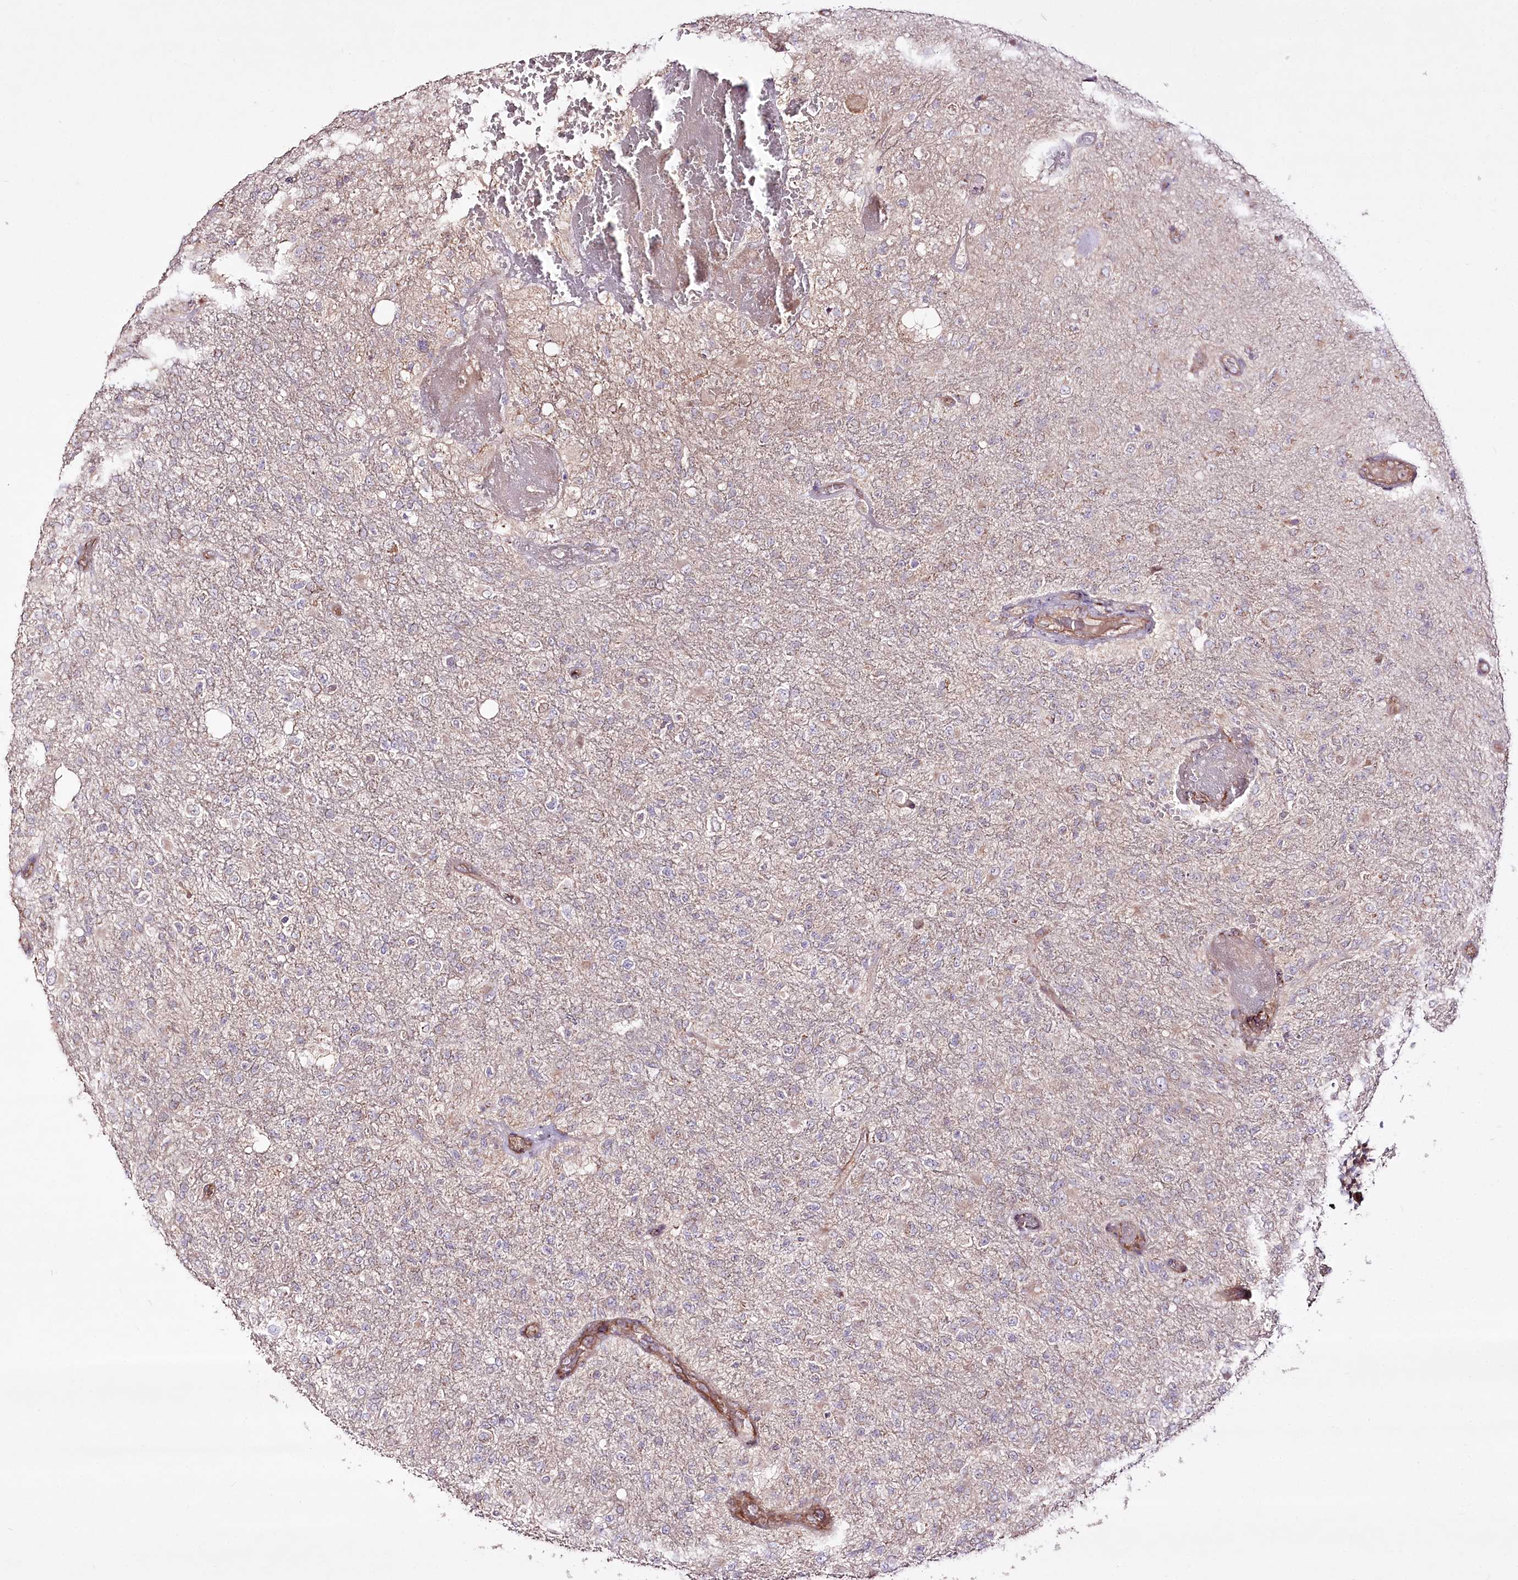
{"staining": {"intensity": "negative", "quantity": "none", "location": "none"}, "tissue": "glioma", "cell_type": "Tumor cells", "image_type": "cancer", "snomed": [{"axis": "morphology", "description": "Glioma, malignant, High grade"}, {"axis": "topography", "description": "Brain"}], "caption": "Human malignant glioma (high-grade) stained for a protein using immunohistochemistry (IHC) shows no expression in tumor cells.", "gene": "REXO2", "patient": {"sex": "female", "age": 74}}